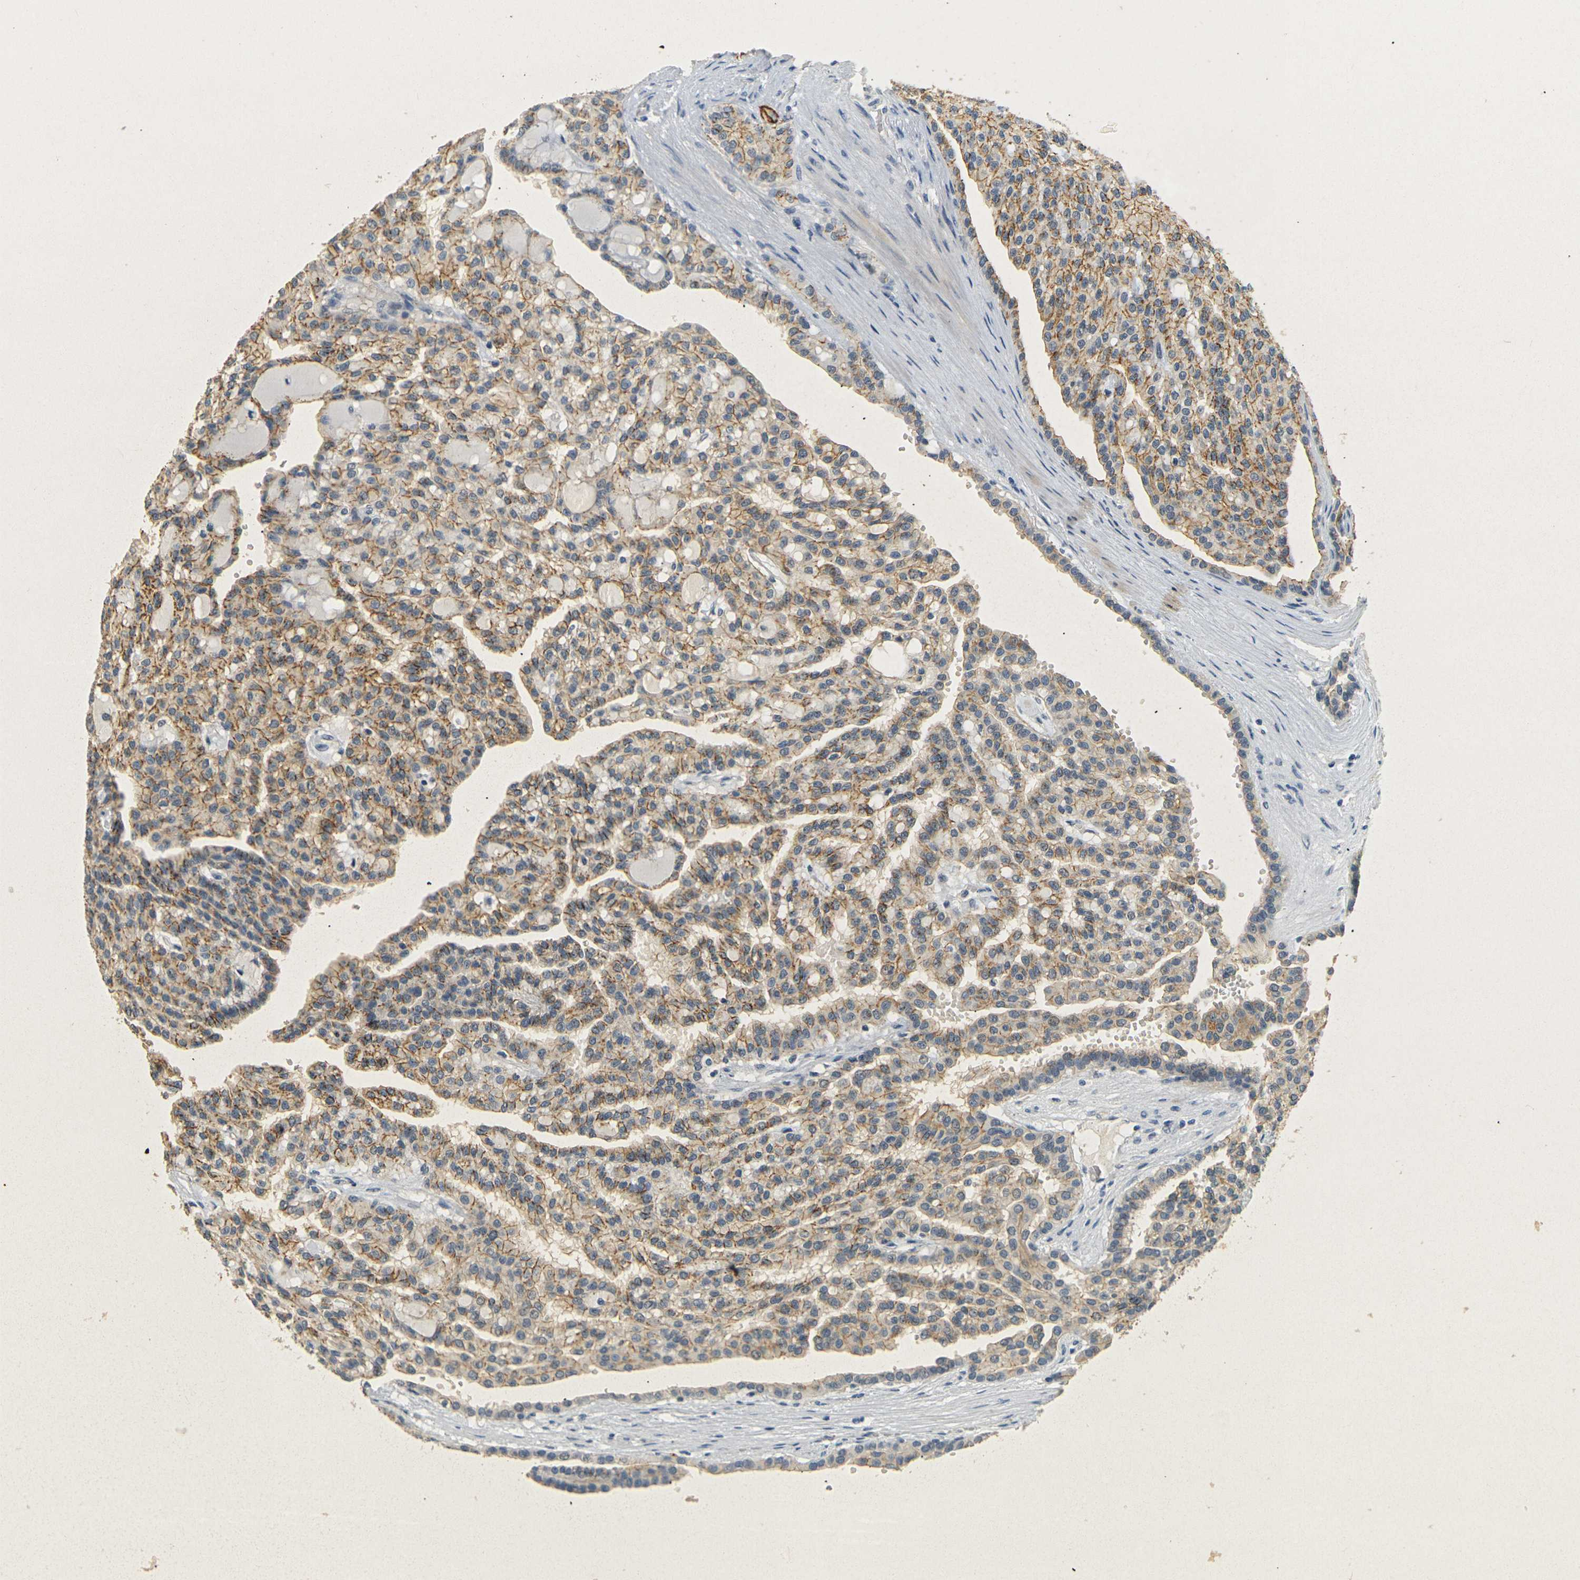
{"staining": {"intensity": "moderate", "quantity": ">75%", "location": "cytoplasmic/membranous"}, "tissue": "renal cancer", "cell_type": "Tumor cells", "image_type": "cancer", "snomed": [{"axis": "morphology", "description": "Adenocarcinoma, NOS"}, {"axis": "topography", "description": "Kidney"}], "caption": "Tumor cells display medium levels of moderate cytoplasmic/membranous expression in approximately >75% of cells in renal adenocarcinoma. (IHC, brightfield microscopy, high magnification).", "gene": "CLDN7", "patient": {"sex": "male", "age": 63}}